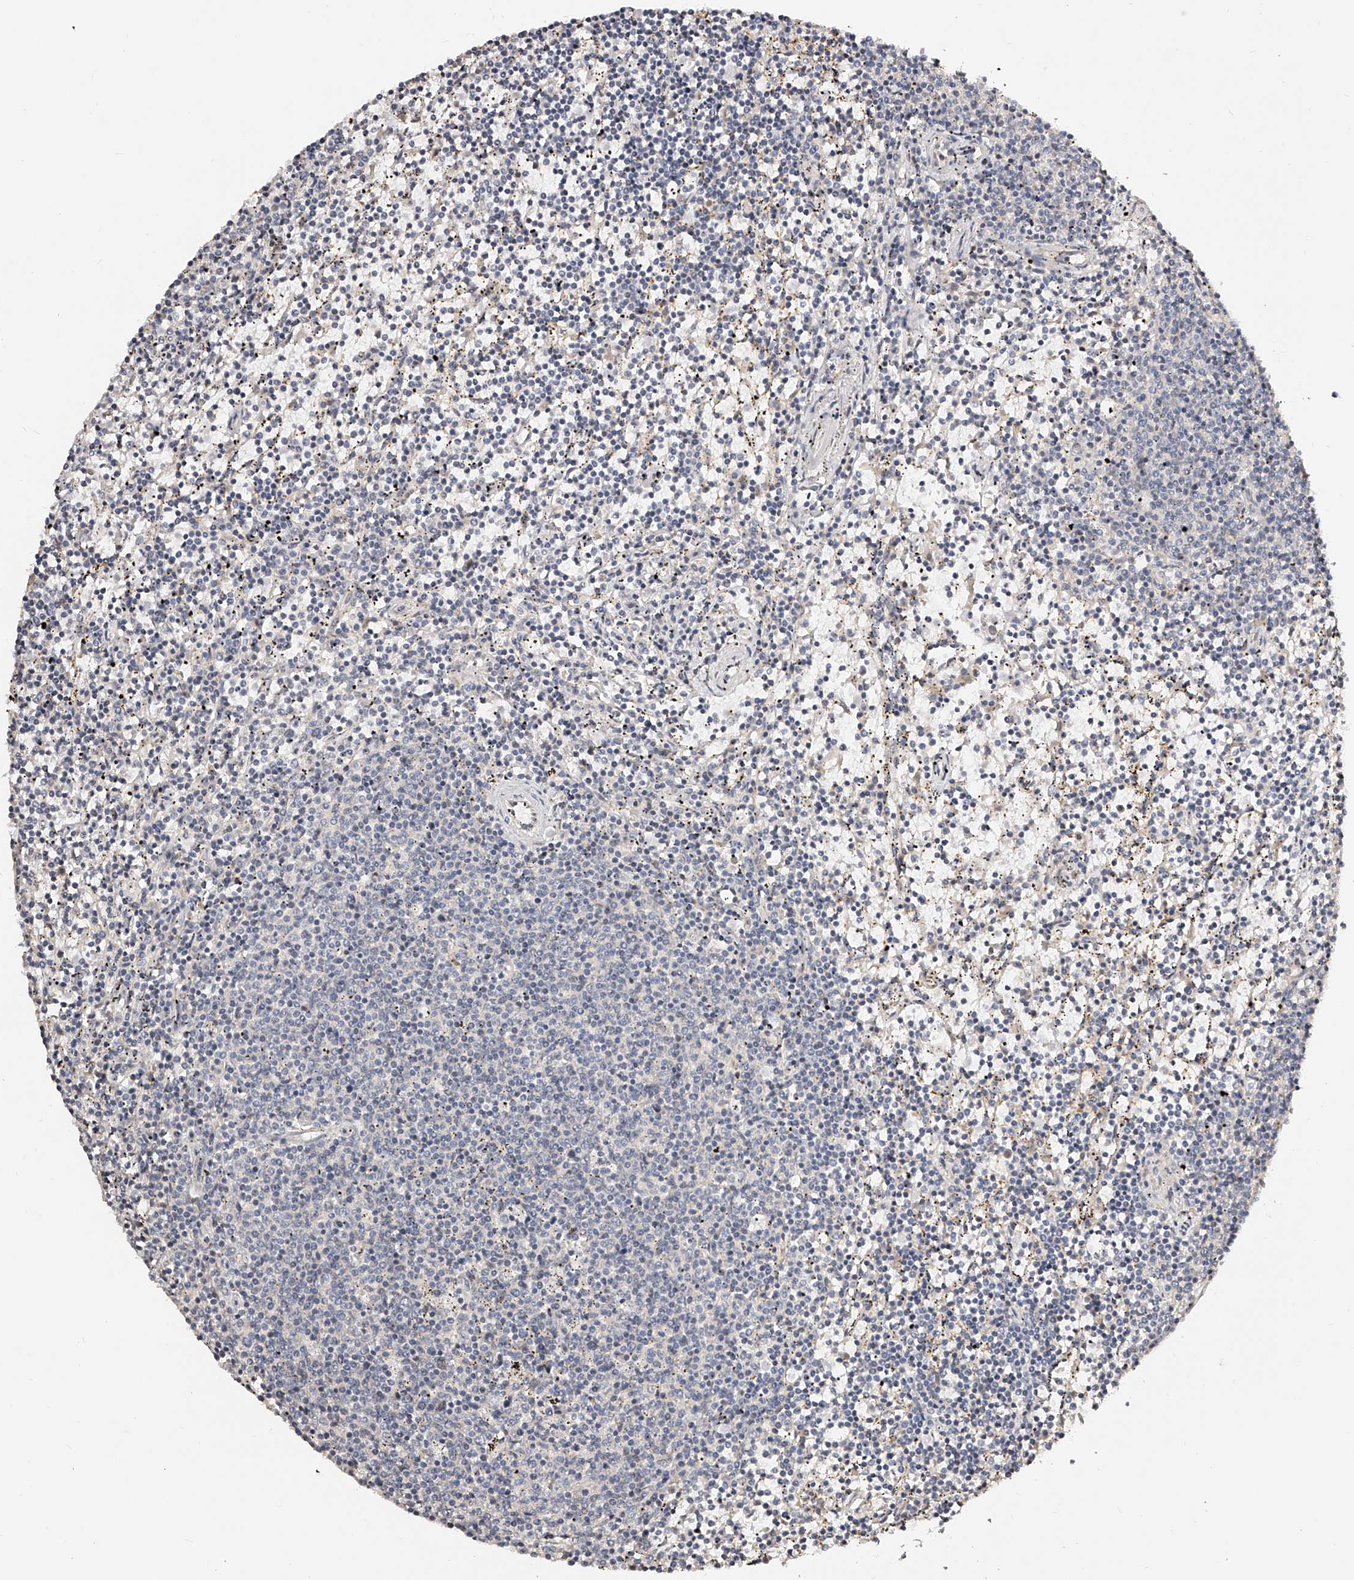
{"staining": {"intensity": "negative", "quantity": "none", "location": "none"}, "tissue": "lymphoma", "cell_type": "Tumor cells", "image_type": "cancer", "snomed": [{"axis": "morphology", "description": "Malignant lymphoma, non-Hodgkin's type, Low grade"}, {"axis": "topography", "description": "Spleen"}], "caption": "This is an immunohistochemistry (IHC) image of malignant lymphoma, non-Hodgkin's type (low-grade). There is no positivity in tumor cells.", "gene": "ZNF789", "patient": {"sex": "female", "age": 50}}